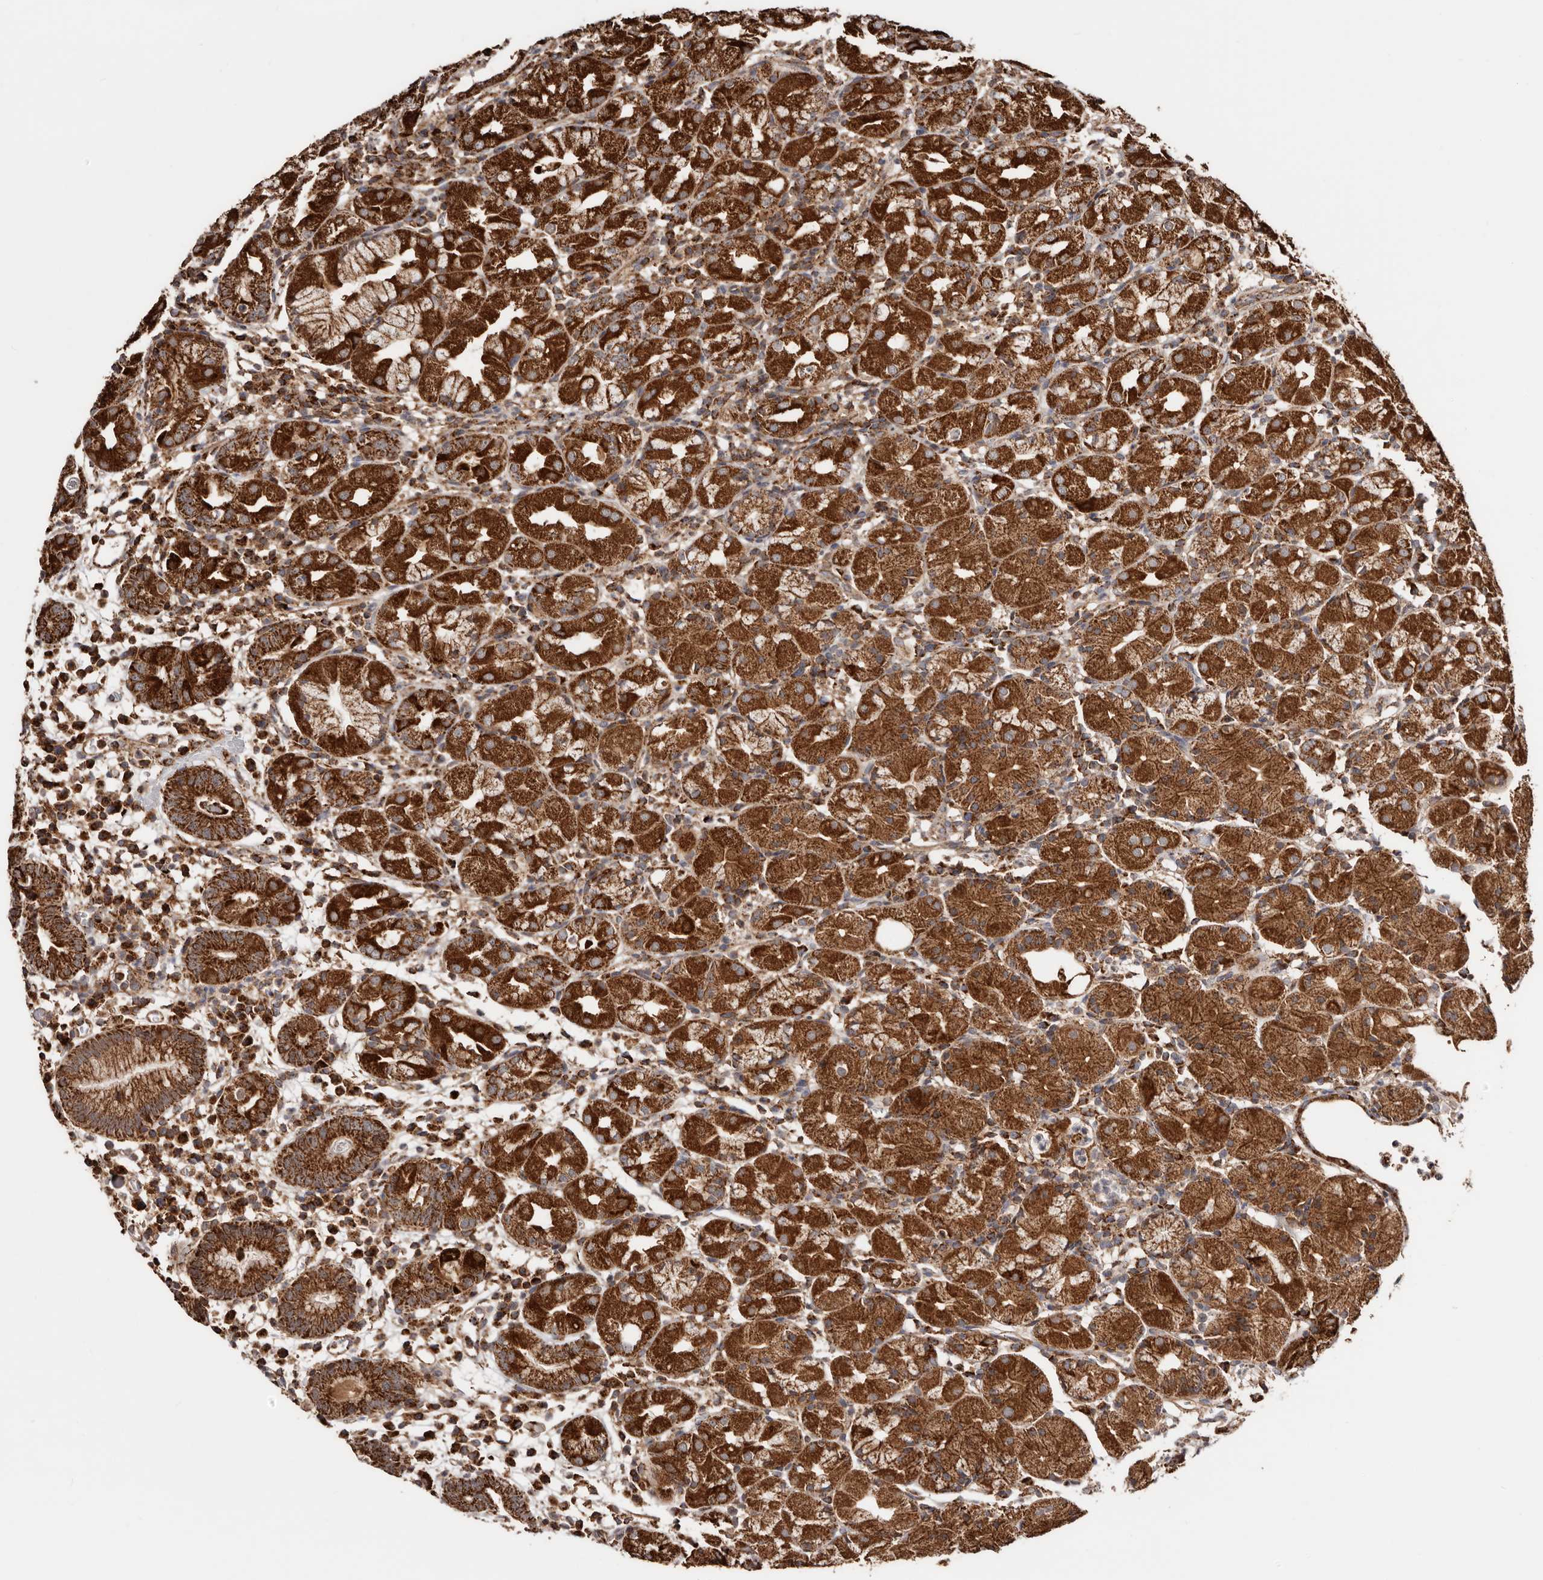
{"staining": {"intensity": "strong", "quantity": ">75%", "location": "cytoplasmic/membranous"}, "tissue": "stomach", "cell_type": "Glandular cells", "image_type": "normal", "snomed": [{"axis": "morphology", "description": "Normal tissue, NOS"}, {"axis": "topography", "description": "Stomach"}, {"axis": "topography", "description": "Stomach, lower"}], "caption": "An immunohistochemistry (IHC) photomicrograph of normal tissue is shown. Protein staining in brown labels strong cytoplasmic/membranous positivity in stomach within glandular cells. Nuclei are stained in blue.", "gene": "PRKACB", "patient": {"sex": "female", "age": 75}}